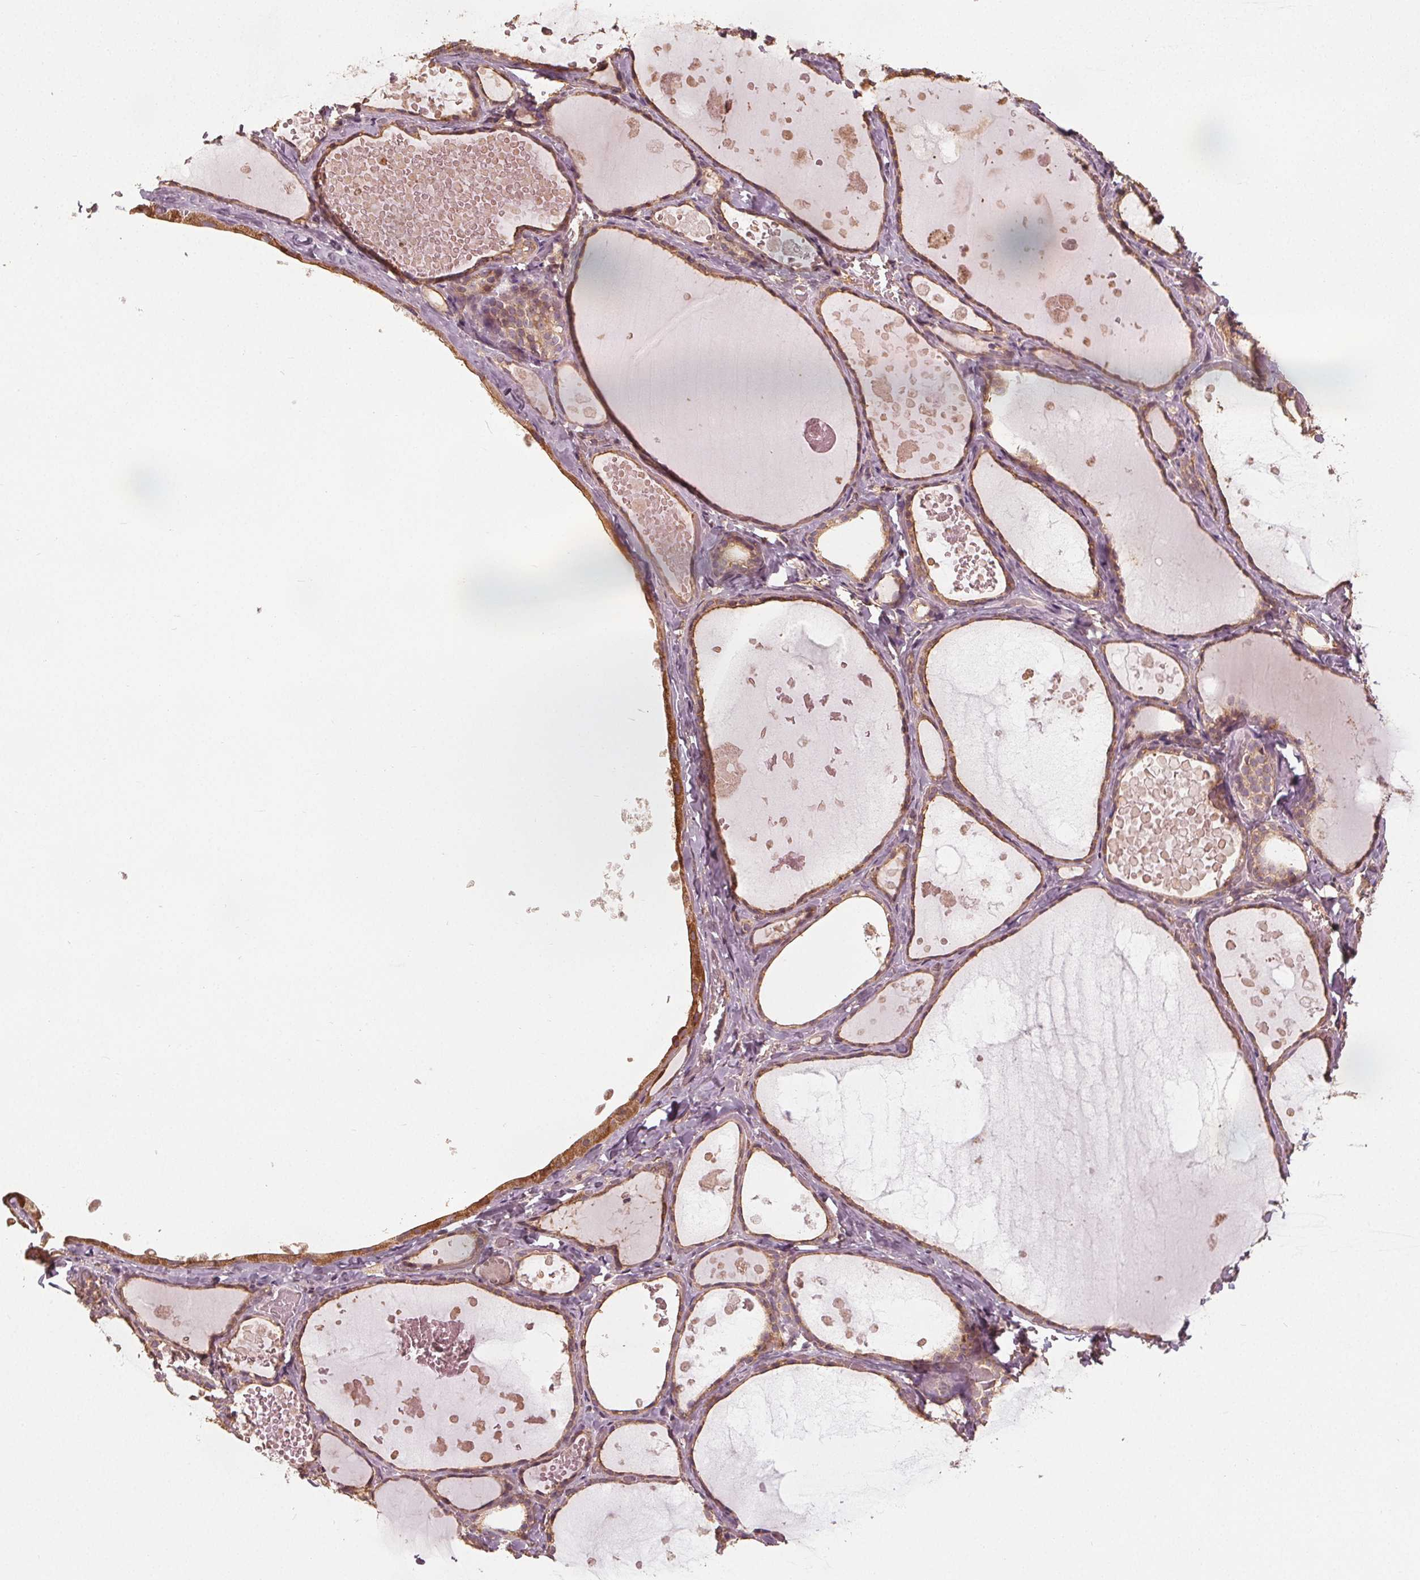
{"staining": {"intensity": "moderate", "quantity": ">75%", "location": "cytoplasmic/membranous"}, "tissue": "thyroid gland", "cell_type": "Glandular cells", "image_type": "normal", "snomed": [{"axis": "morphology", "description": "Normal tissue, NOS"}, {"axis": "topography", "description": "Thyroid gland"}], "caption": "Protein analysis of benign thyroid gland demonstrates moderate cytoplasmic/membranous expression in approximately >75% of glandular cells. Nuclei are stained in blue.", "gene": "GNB2", "patient": {"sex": "female", "age": 56}}